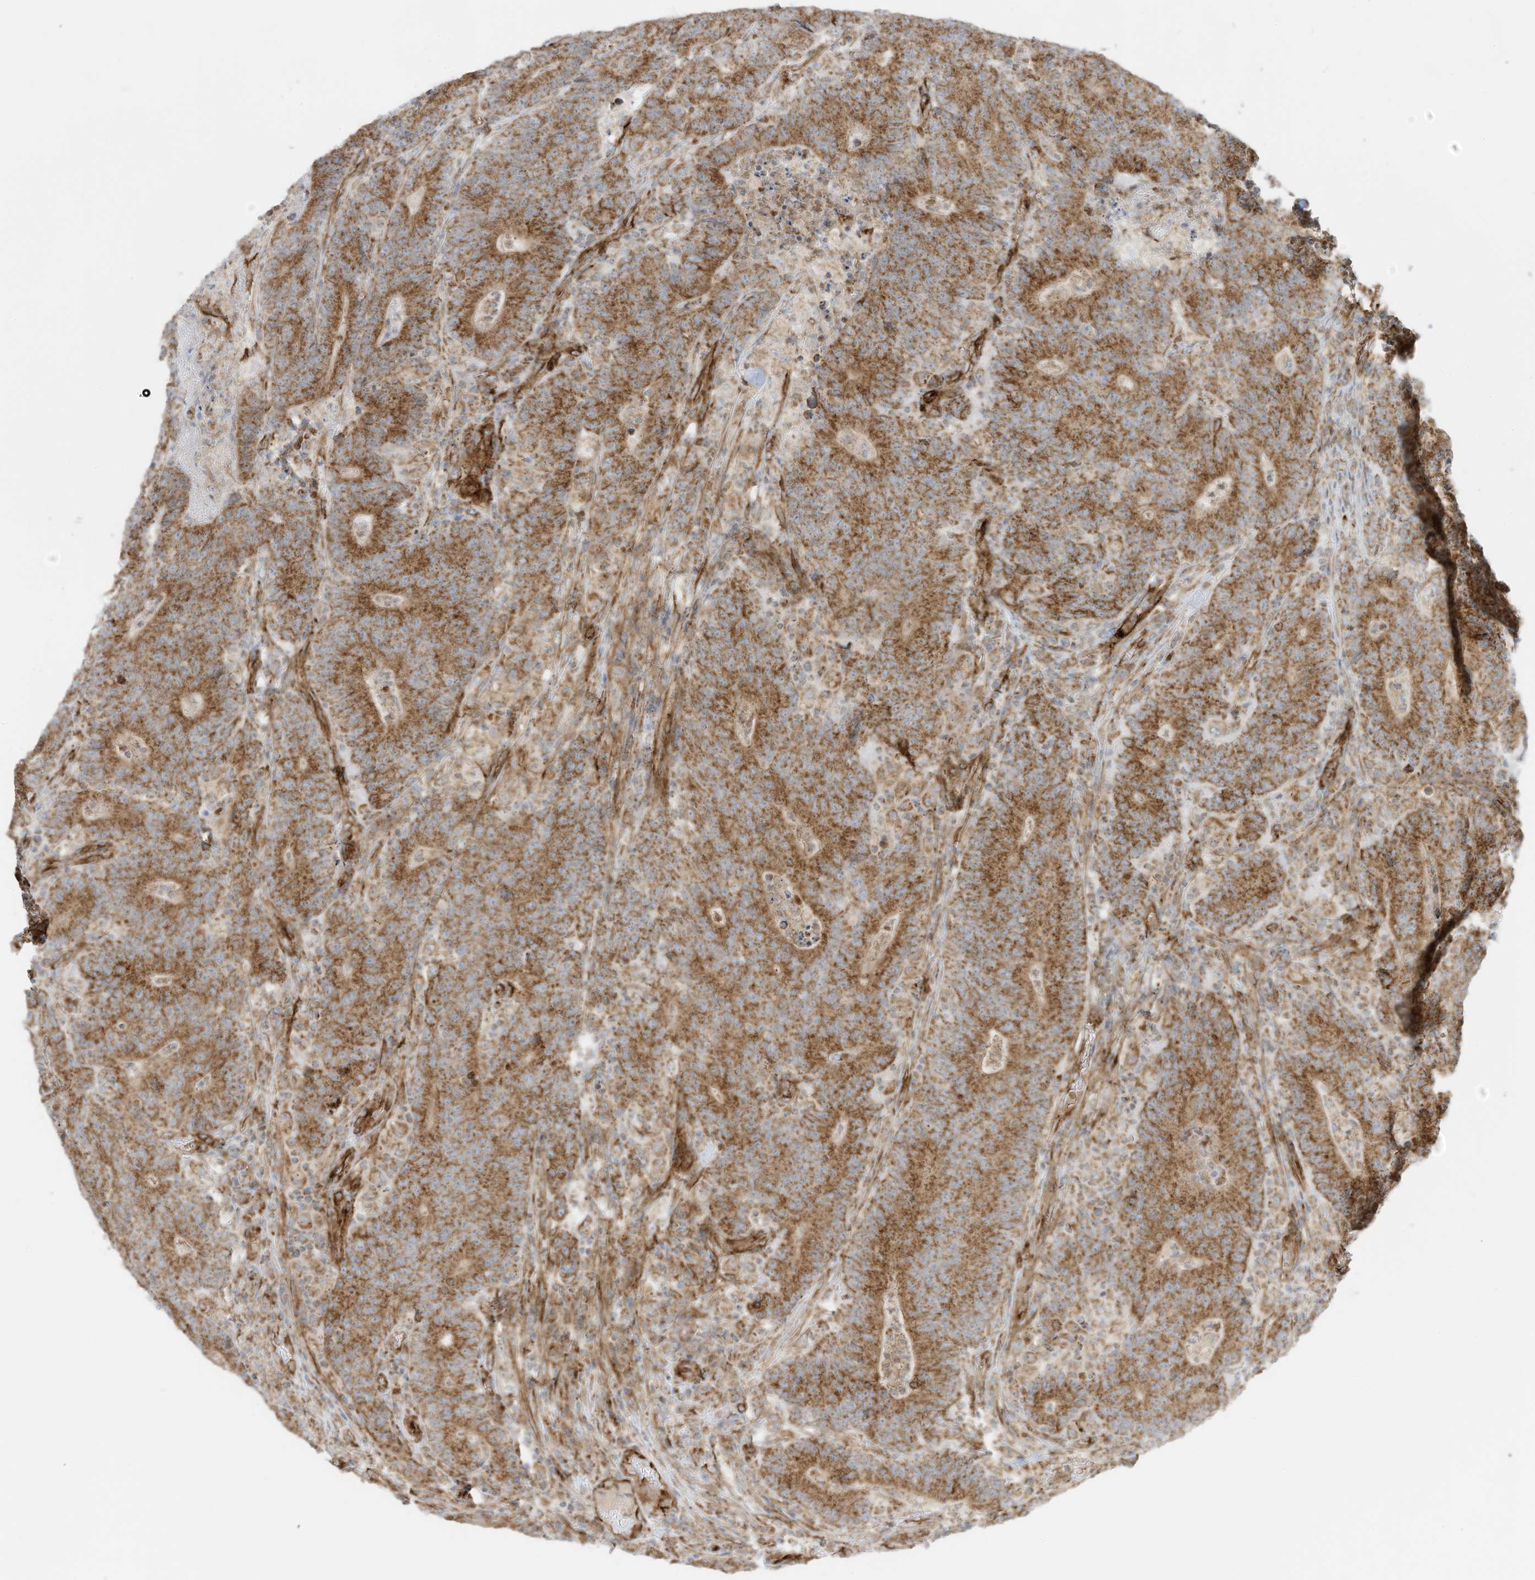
{"staining": {"intensity": "moderate", "quantity": ">75%", "location": "cytoplasmic/membranous"}, "tissue": "colorectal cancer", "cell_type": "Tumor cells", "image_type": "cancer", "snomed": [{"axis": "morphology", "description": "Normal tissue, NOS"}, {"axis": "morphology", "description": "Adenocarcinoma, NOS"}, {"axis": "topography", "description": "Colon"}], "caption": "High-magnification brightfield microscopy of colorectal adenocarcinoma stained with DAB (3,3'-diaminobenzidine) (brown) and counterstained with hematoxylin (blue). tumor cells exhibit moderate cytoplasmic/membranous positivity is present in about>75% of cells.", "gene": "ABCB7", "patient": {"sex": "female", "age": 75}}